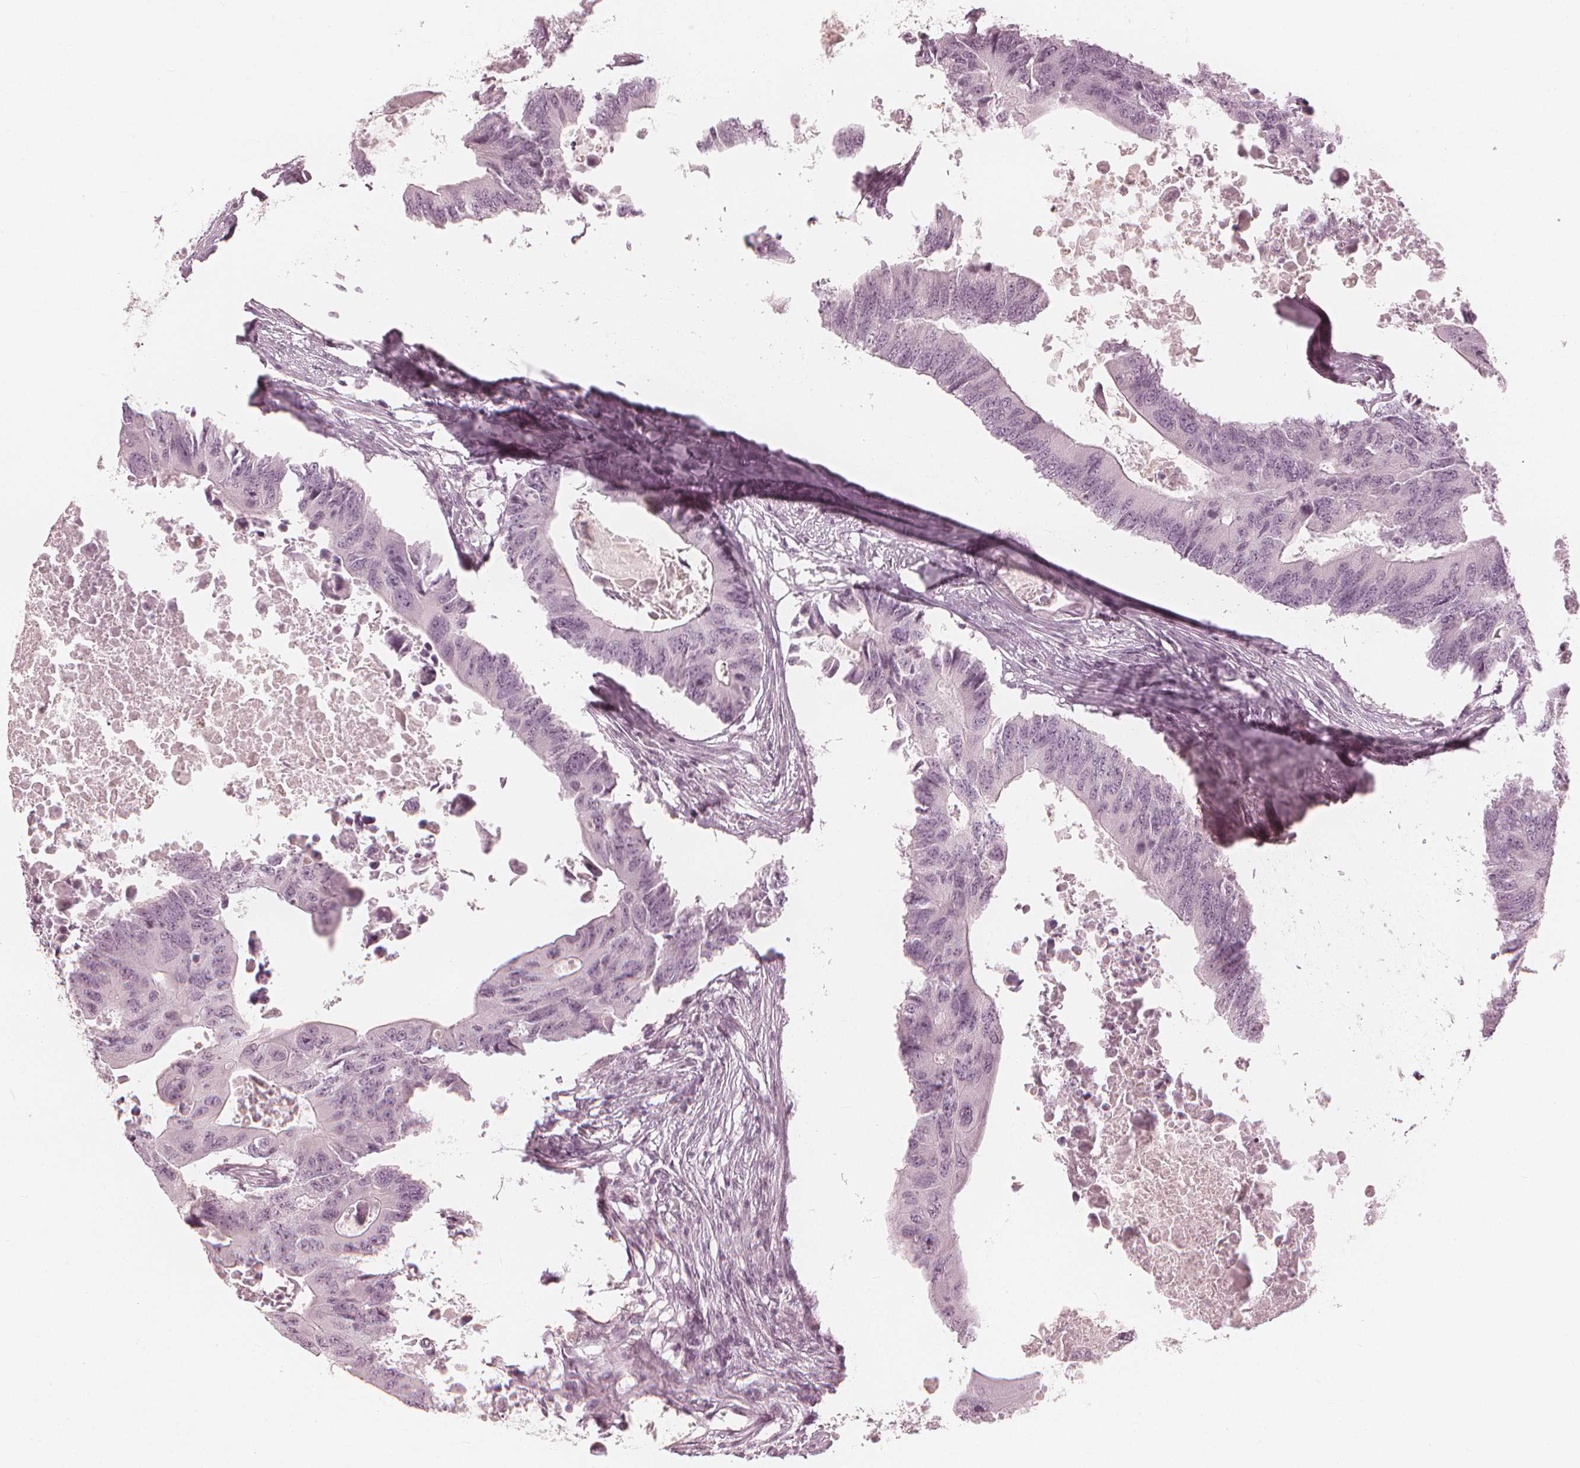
{"staining": {"intensity": "negative", "quantity": "none", "location": "none"}, "tissue": "colorectal cancer", "cell_type": "Tumor cells", "image_type": "cancer", "snomed": [{"axis": "morphology", "description": "Adenocarcinoma, NOS"}, {"axis": "topography", "description": "Colon"}], "caption": "This is an IHC photomicrograph of human colorectal cancer (adenocarcinoma). There is no expression in tumor cells.", "gene": "PAEP", "patient": {"sex": "male", "age": 71}}